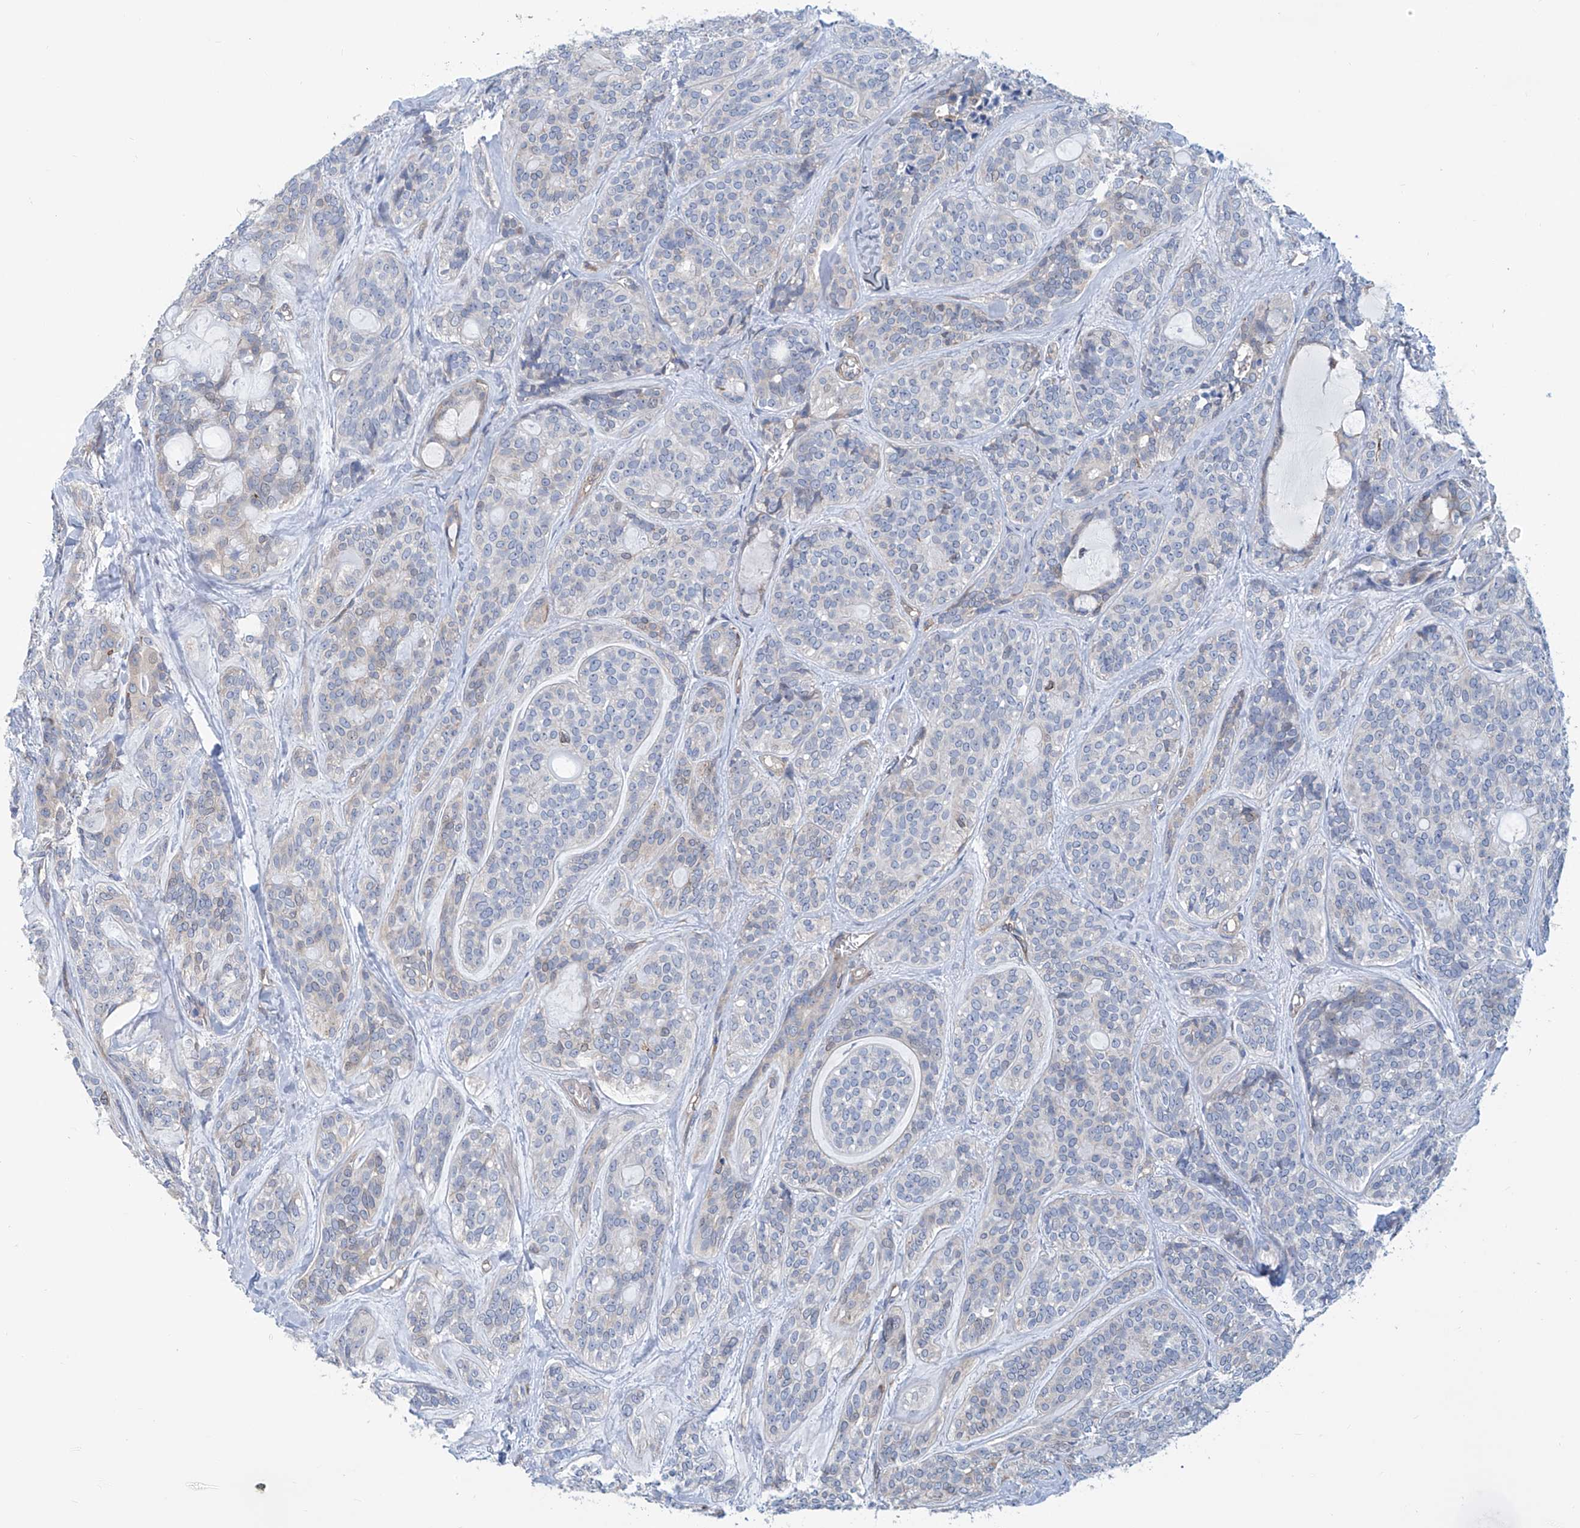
{"staining": {"intensity": "negative", "quantity": "none", "location": "none"}, "tissue": "head and neck cancer", "cell_type": "Tumor cells", "image_type": "cancer", "snomed": [{"axis": "morphology", "description": "Adenocarcinoma, NOS"}, {"axis": "topography", "description": "Head-Neck"}], "caption": "There is no significant staining in tumor cells of head and neck cancer (adenocarcinoma). (DAB (3,3'-diaminobenzidine) immunohistochemistry (IHC) visualized using brightfield microscopy, high magnification).", "gene": "TNN", "patient": {"sex": "male", "age": 66}}